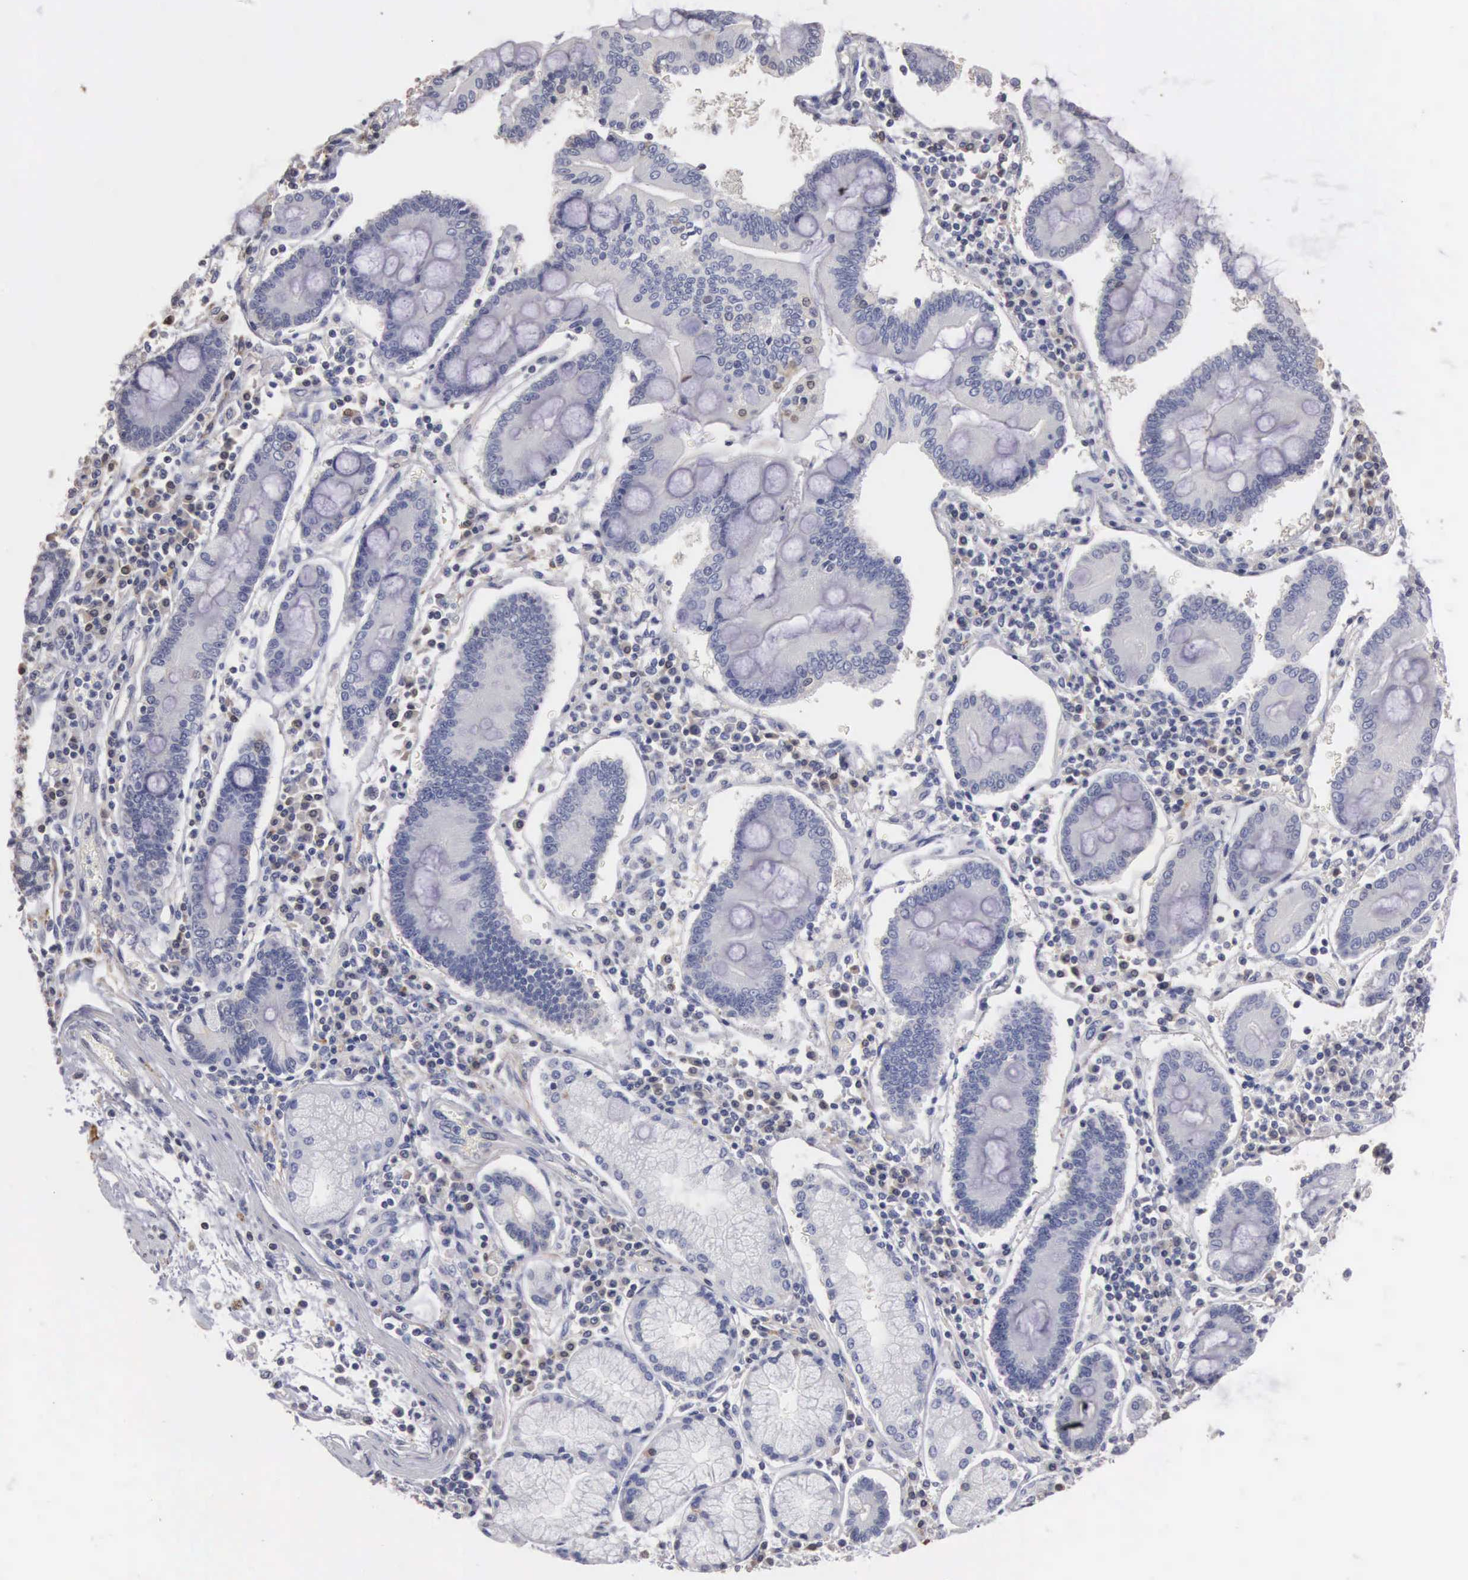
{"staining": {"intensity": "negative", "quantity": "none", "location": "none"}, "tissue": "pancreatic cancer", "cell_type": "Tumor cells", "image_type": "cancer", "snomed": [{"axis": "morphology", "description": "Adenocarcinoma, NOS"}, {"axis": "topography", "description": "Pancreas"}], "caption": "An IHC histopathology image of adenocarcinoma (pancreatic) is shown. There is no staining in tumor cells of adenocarcinoma (pancreatic). (DAB immunohistochemistry with hematoxylin counter stain).", "gene": "ENO3", "patient": {"sex": "female", "age": 57}}